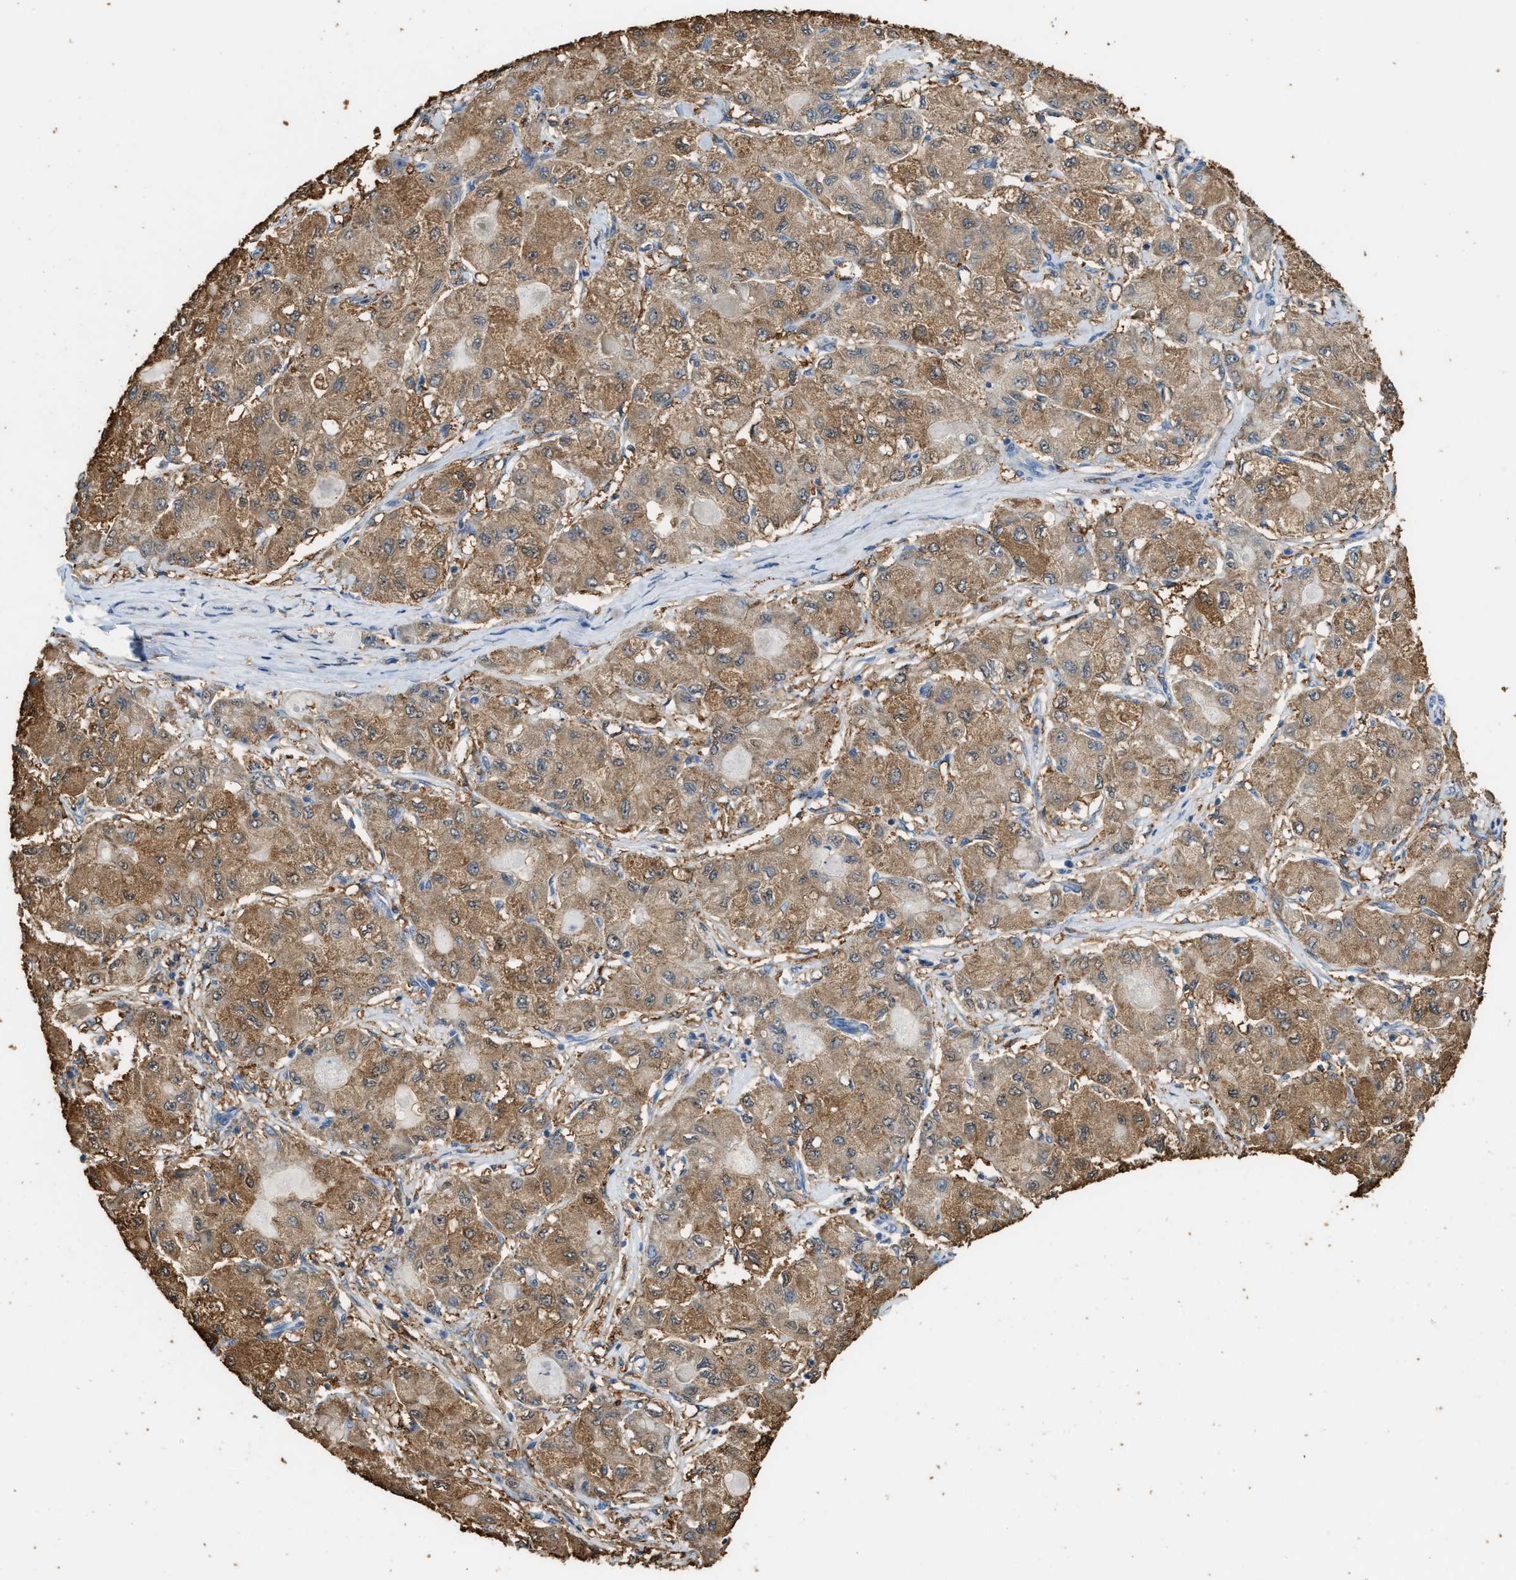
{"staining": {"intensity": "moderate", "quantity": ">75%", "location": "cytoplasmic/membranous"}, "tissue": "liver cancer", "cell_type": "Tumor cells", "image_type": "cancer", "snomed": [{"axis": "morphology", "description": "Carcinoma, Hepatocellular, NOS"}, {"axis": "topography", "description": "Liver"}], "caption": "Hepatocellular carcinoma (liver) stained with a protein marker displays moderate staining in tumor cells.", "gene": "GCN1", "patient": {"sex": "male", "age": 80}}